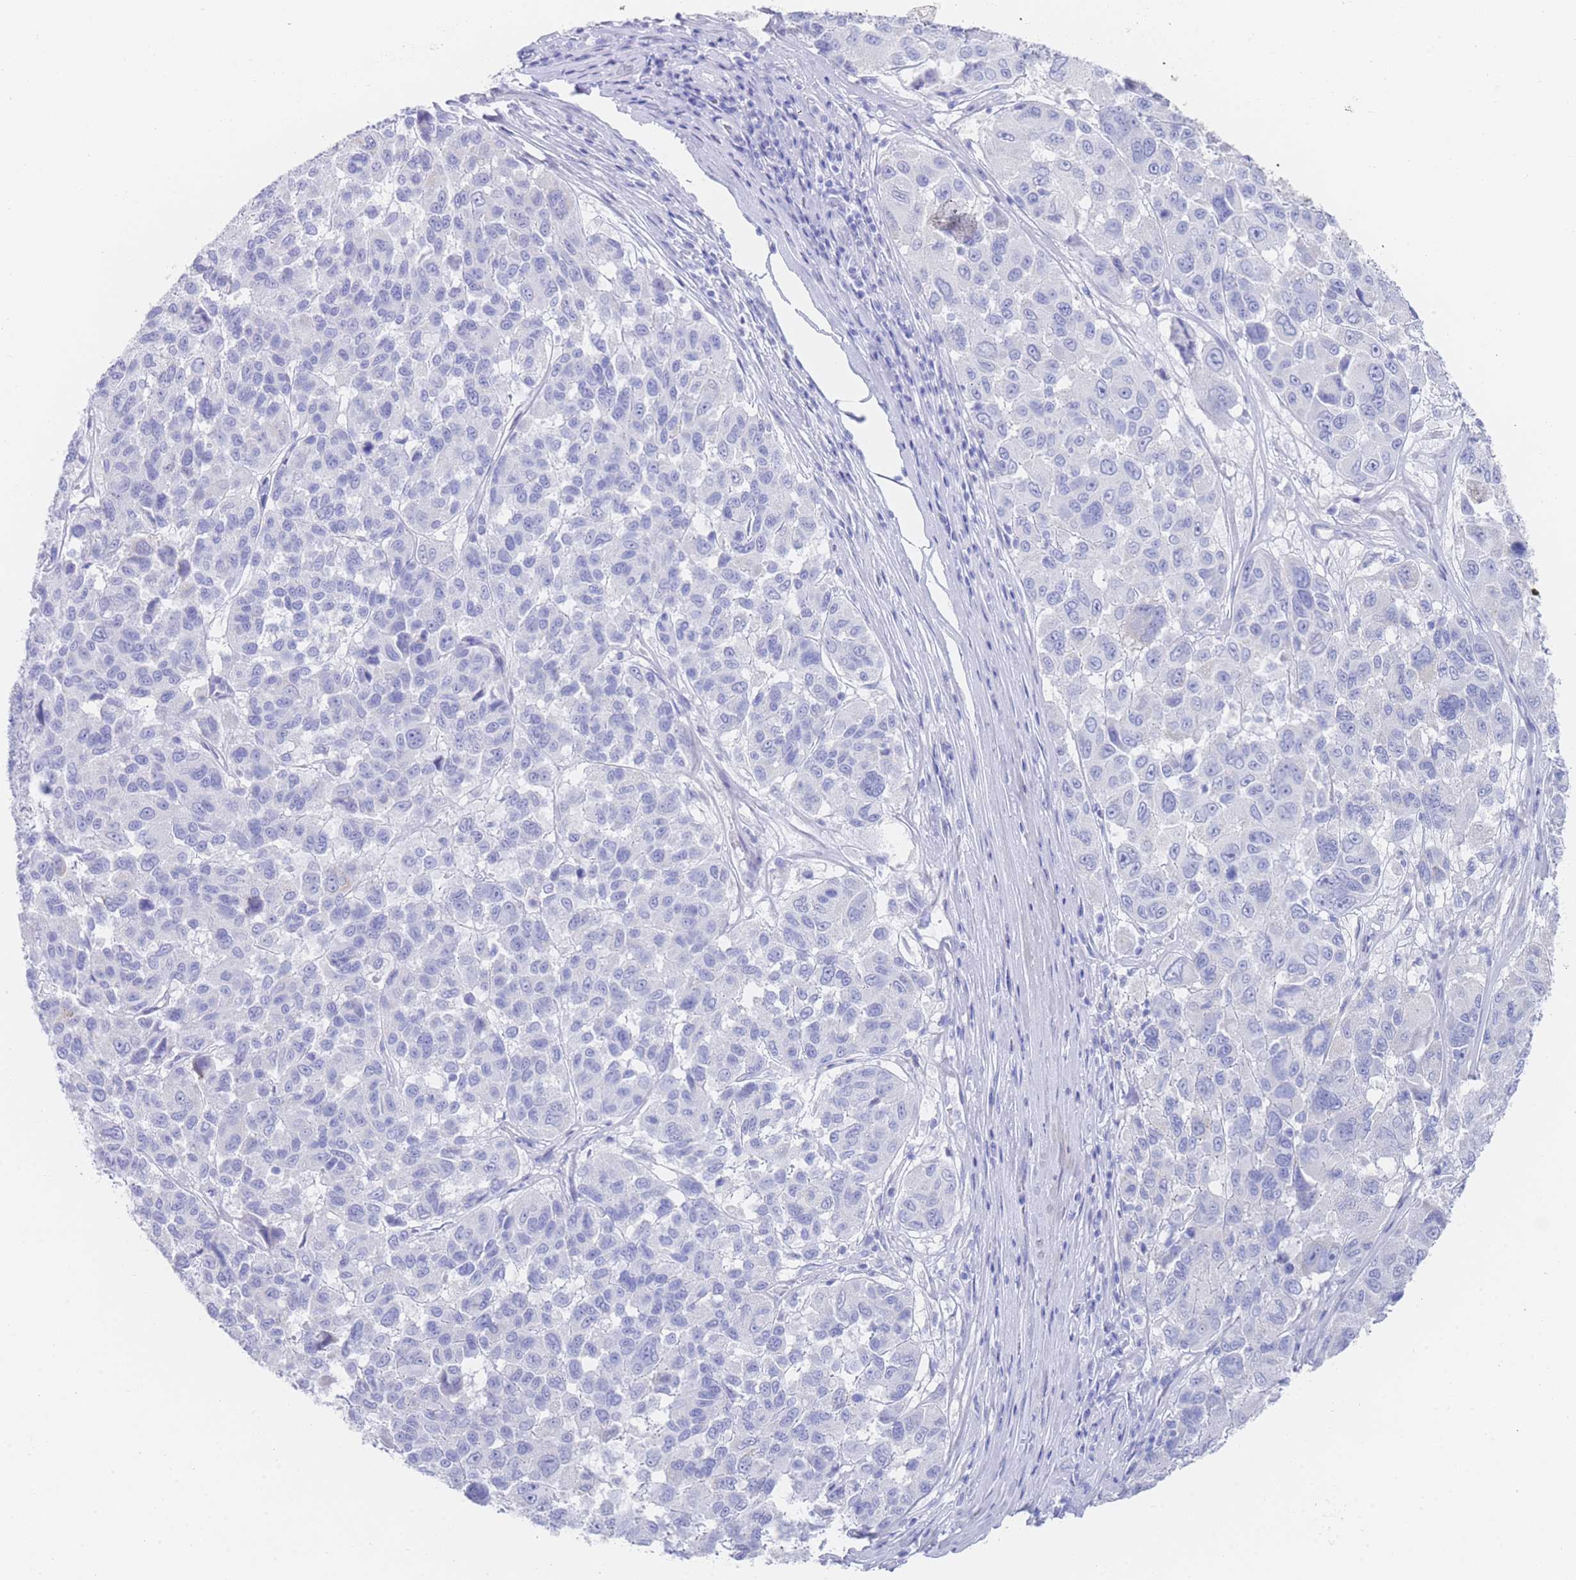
{"staining": {"intensity": "negative", "quantity": "none", "location": "none"}, "tissue": "melanoma", "cell_type": "Tumor cells", "image_type": "cancer", "snomed": [{"axis": "morphology", "description": "Malignant melanoma, NOS"}, {"axis": "topography", "description": "Skin"}], "caption": "Immunohistochemistry image of neoplastic tissue: malignant melanoma stained with DAB (3,3'-diaminobenzidine) demonstrates no significant protein expression in tumor cells.", "gene": "LRRC37A", "patient": {"sex": "female", "age": 66}}